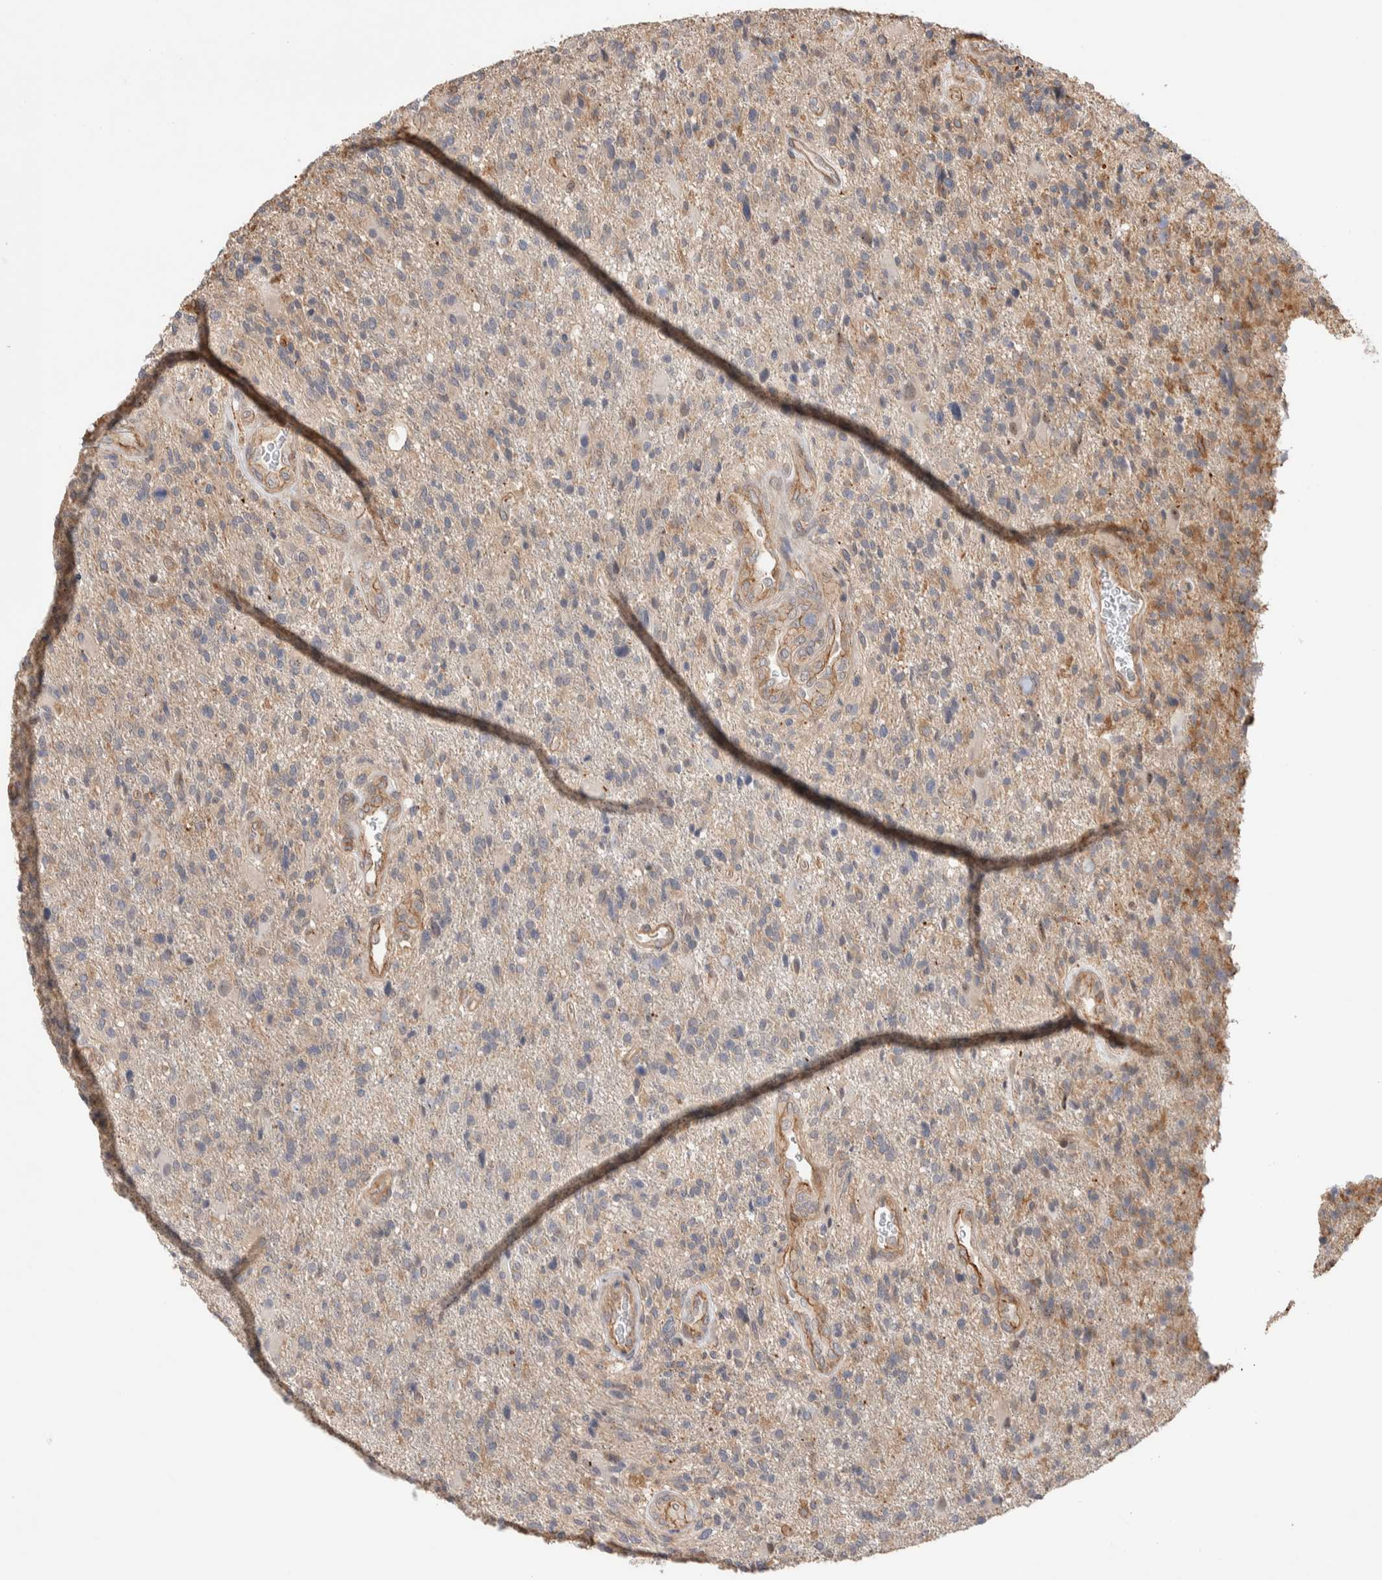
{"staining": {"intensity": "weak", "quantity": "<25%", "location": "cytoplasmic/membranous"}, "tissue": "glioma", "cell_type": "Tumor cells", "image_type": "cancer", "snomed": [{"axis": "morphology", "description": "Glioma, malignant, High grade"}, {"axis": "topography", "description": "Brain"}], "caption": "Tumor cells show no significant positivity in glioma.", "gene": "ZNF704", "patient": {"sex": "male", "age": 72}}